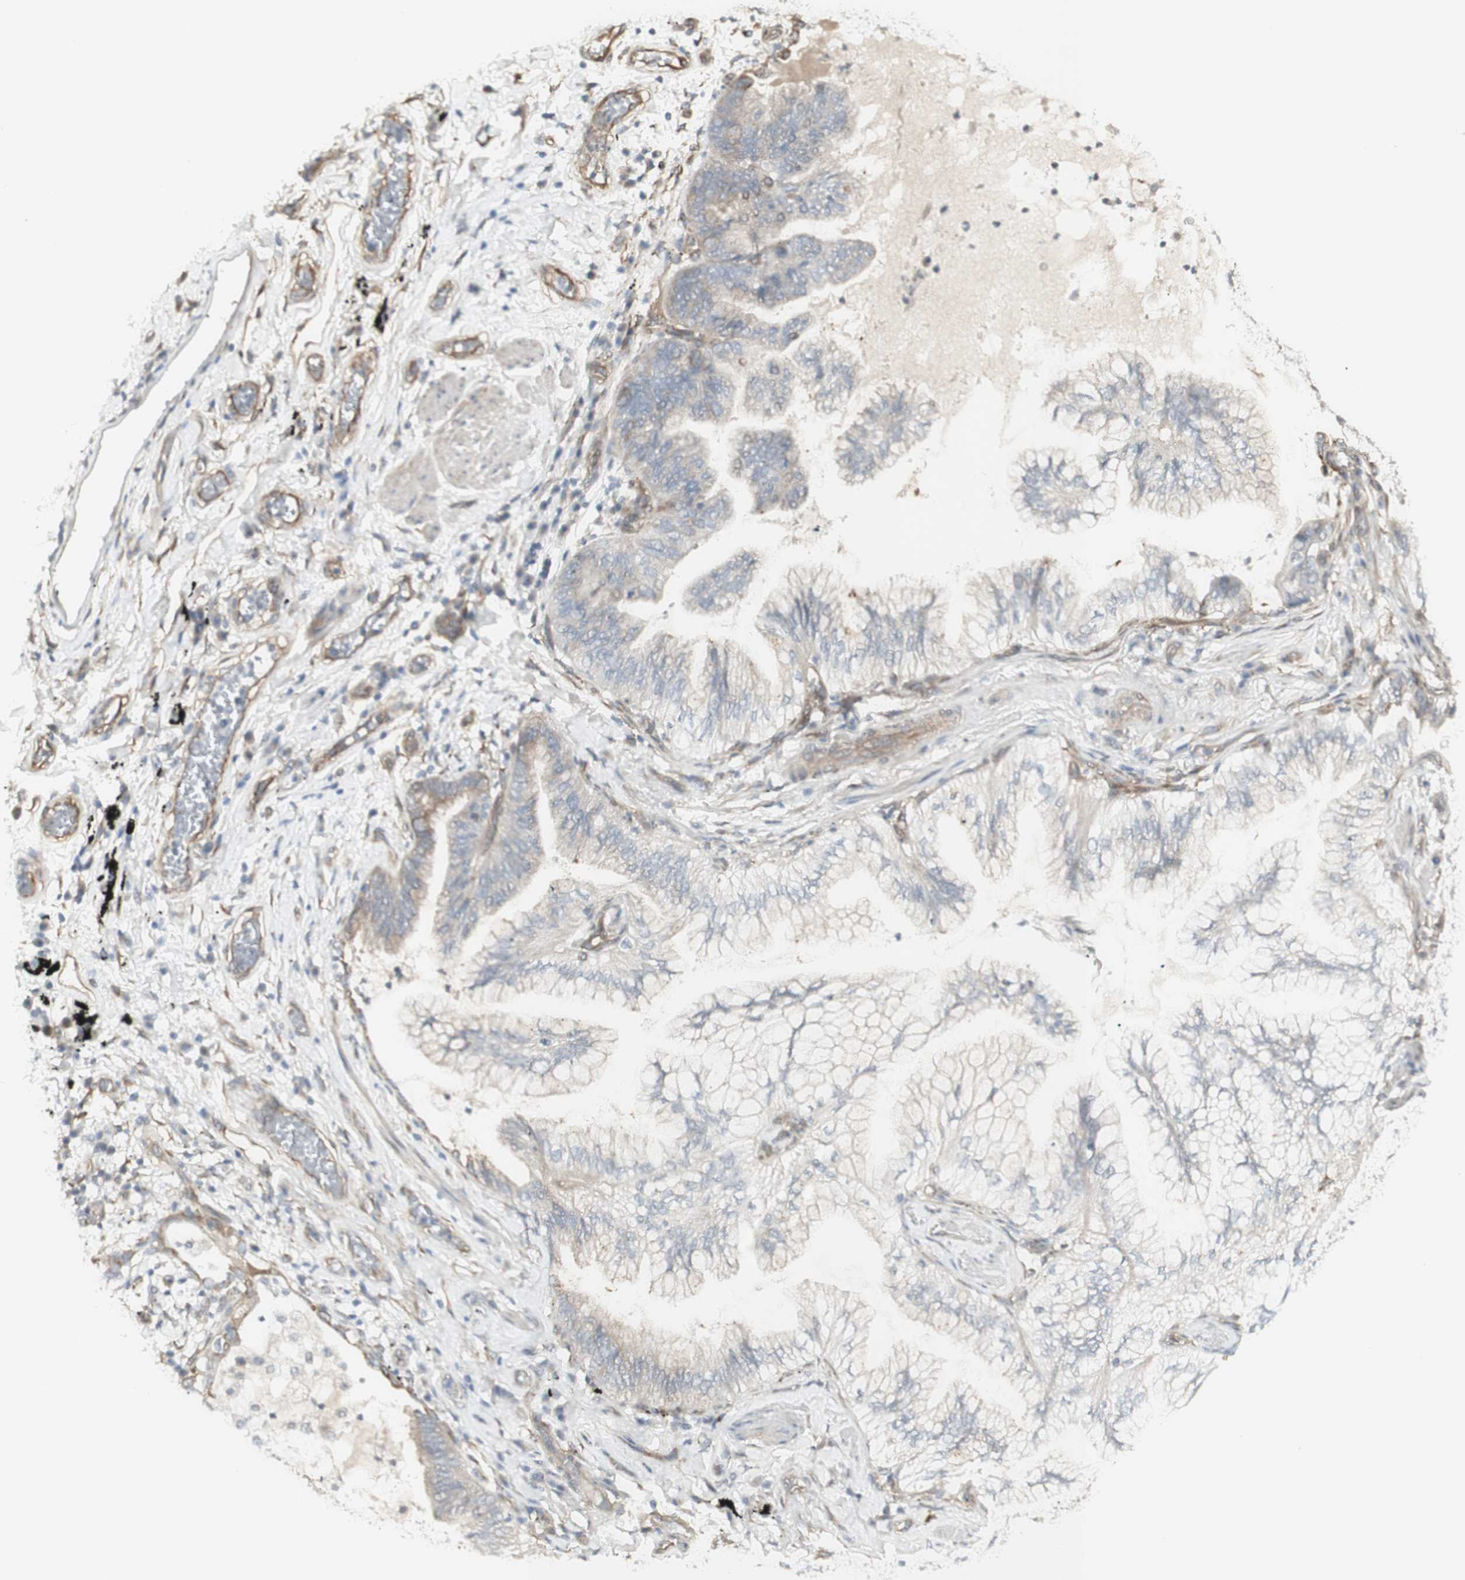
{"staining": {"intensity": "weak", "quantity": "<25%", "location": "cytoplasmic/membranous"}, "tissue": "lung cancer", "cell_type": "Tumor cells", "image_type": "cancer", "snomed": [{"axis": "morphology", "description": "Normal tissue, NOS"}, {"axis": "morphology", "description": "Adenocarcinoma, NOS"}, {"axis": "topography", "description": "Bronchus"}, {"axis": "topography", "description": "Lung"}], "caption": "High magnification brightfield microscopy of lung cancer stained with DAB (3,3'-diaminobenzidine) (brown) and counterstained with hematoxylin (blue): tumor cells show no significant expression.", "gene": "CNN3", "patient": {"sex": "female", "age": 70}}